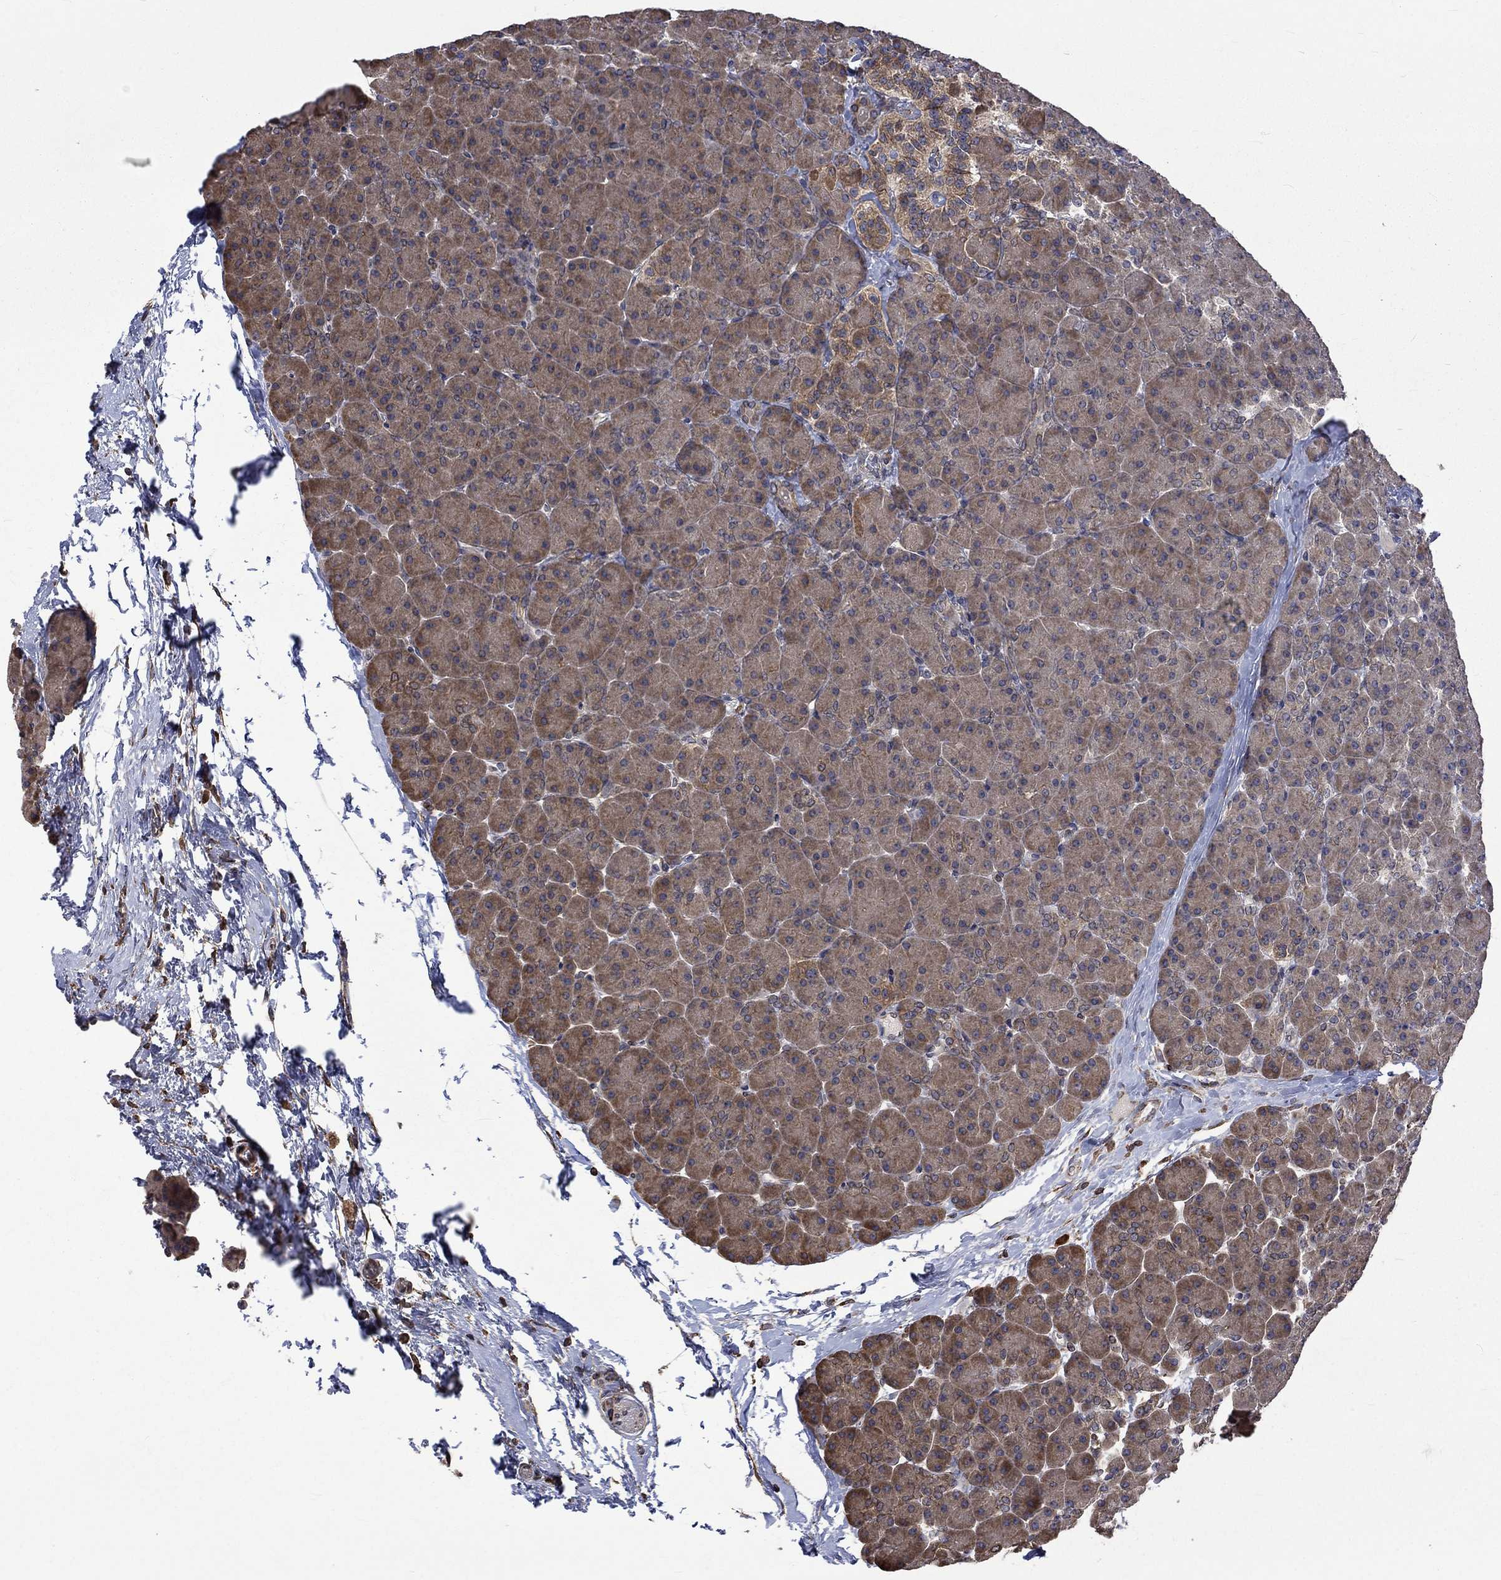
{"staining": {"intensity": "weak", "quantity": "25%-75%", "location": "cytoplasmic/membranous"}, "tissue": "pancreas", "cell_type": "Exocrine glandular cells", "image_type": "normal", "snomed": [{"axis": "morphology", "description": "Normal tissue, NOS"}, {"axis": "topography", "description": "Pancreas"}], "caption": "Brown immunohistochemical staining in unremarkable pancreas displays weak cytoplasmic/membranous positivity in approximately 25%-75% of exocrine glandular cells. (Brightfield microscopy of DAB IHC at high magnification).", "gene": "ESRRA", "patient": {"sex": "female", "age": 44}}